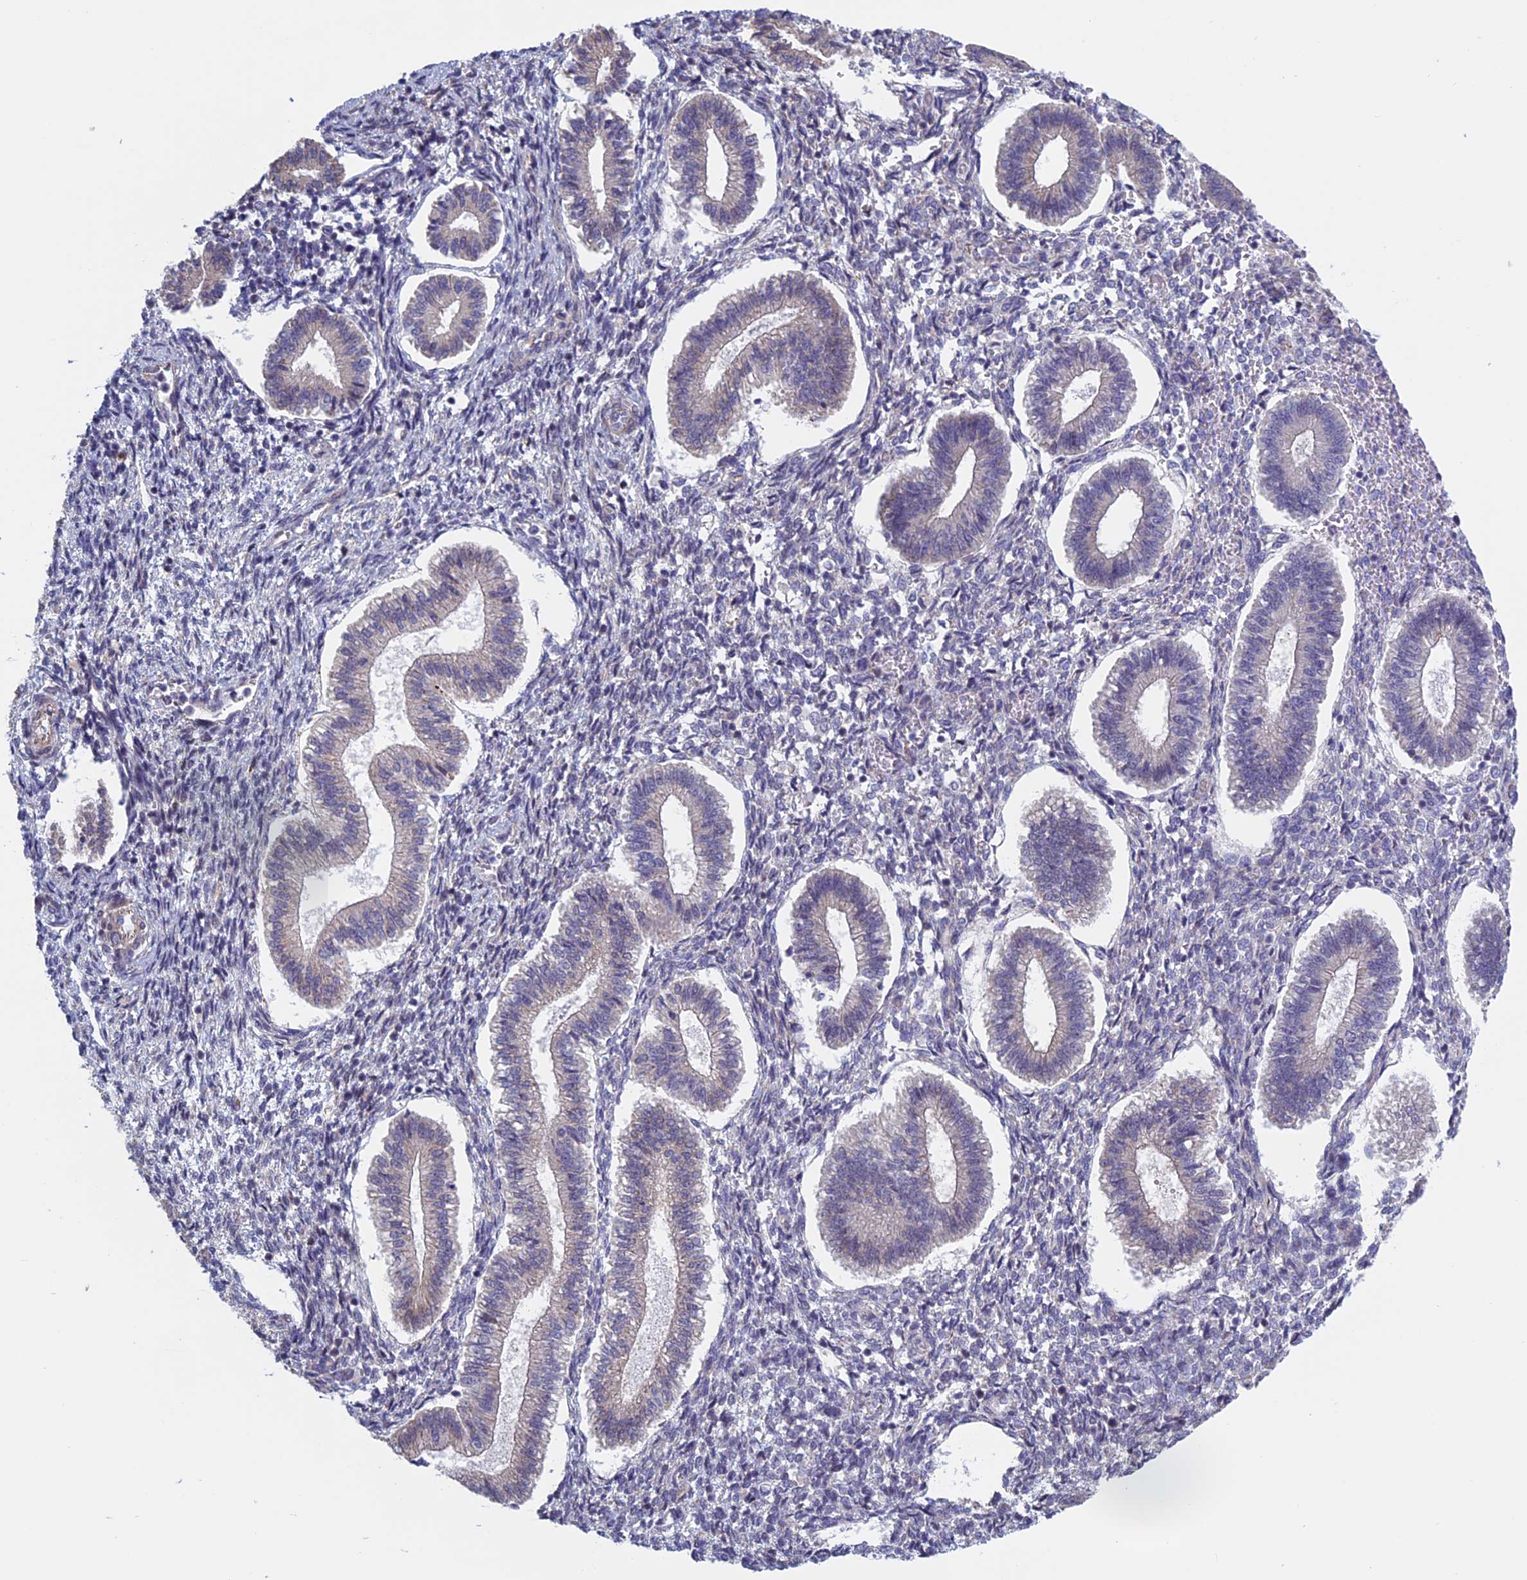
{"staining": {"intensity": "negative", "quantity": "none", "location": "none"}, "tissue": "endometrium", "cell_type": "Cells in endometrial stroma", "image_type": "normal", "snomed": [{"axis": "morphology", "description": "Normal tissue, NOS"}, {"axis": "topography", "description": "Endometrium"}], "caption": "Immunohistochemistry (IHC) photomicrograph of normal endometrium stained for a protein (brown), which exhibits no positivity in cells in endometrial stroma.", "gene": "BCL2L10", "patient": {"sex": "female", "age": 25}}